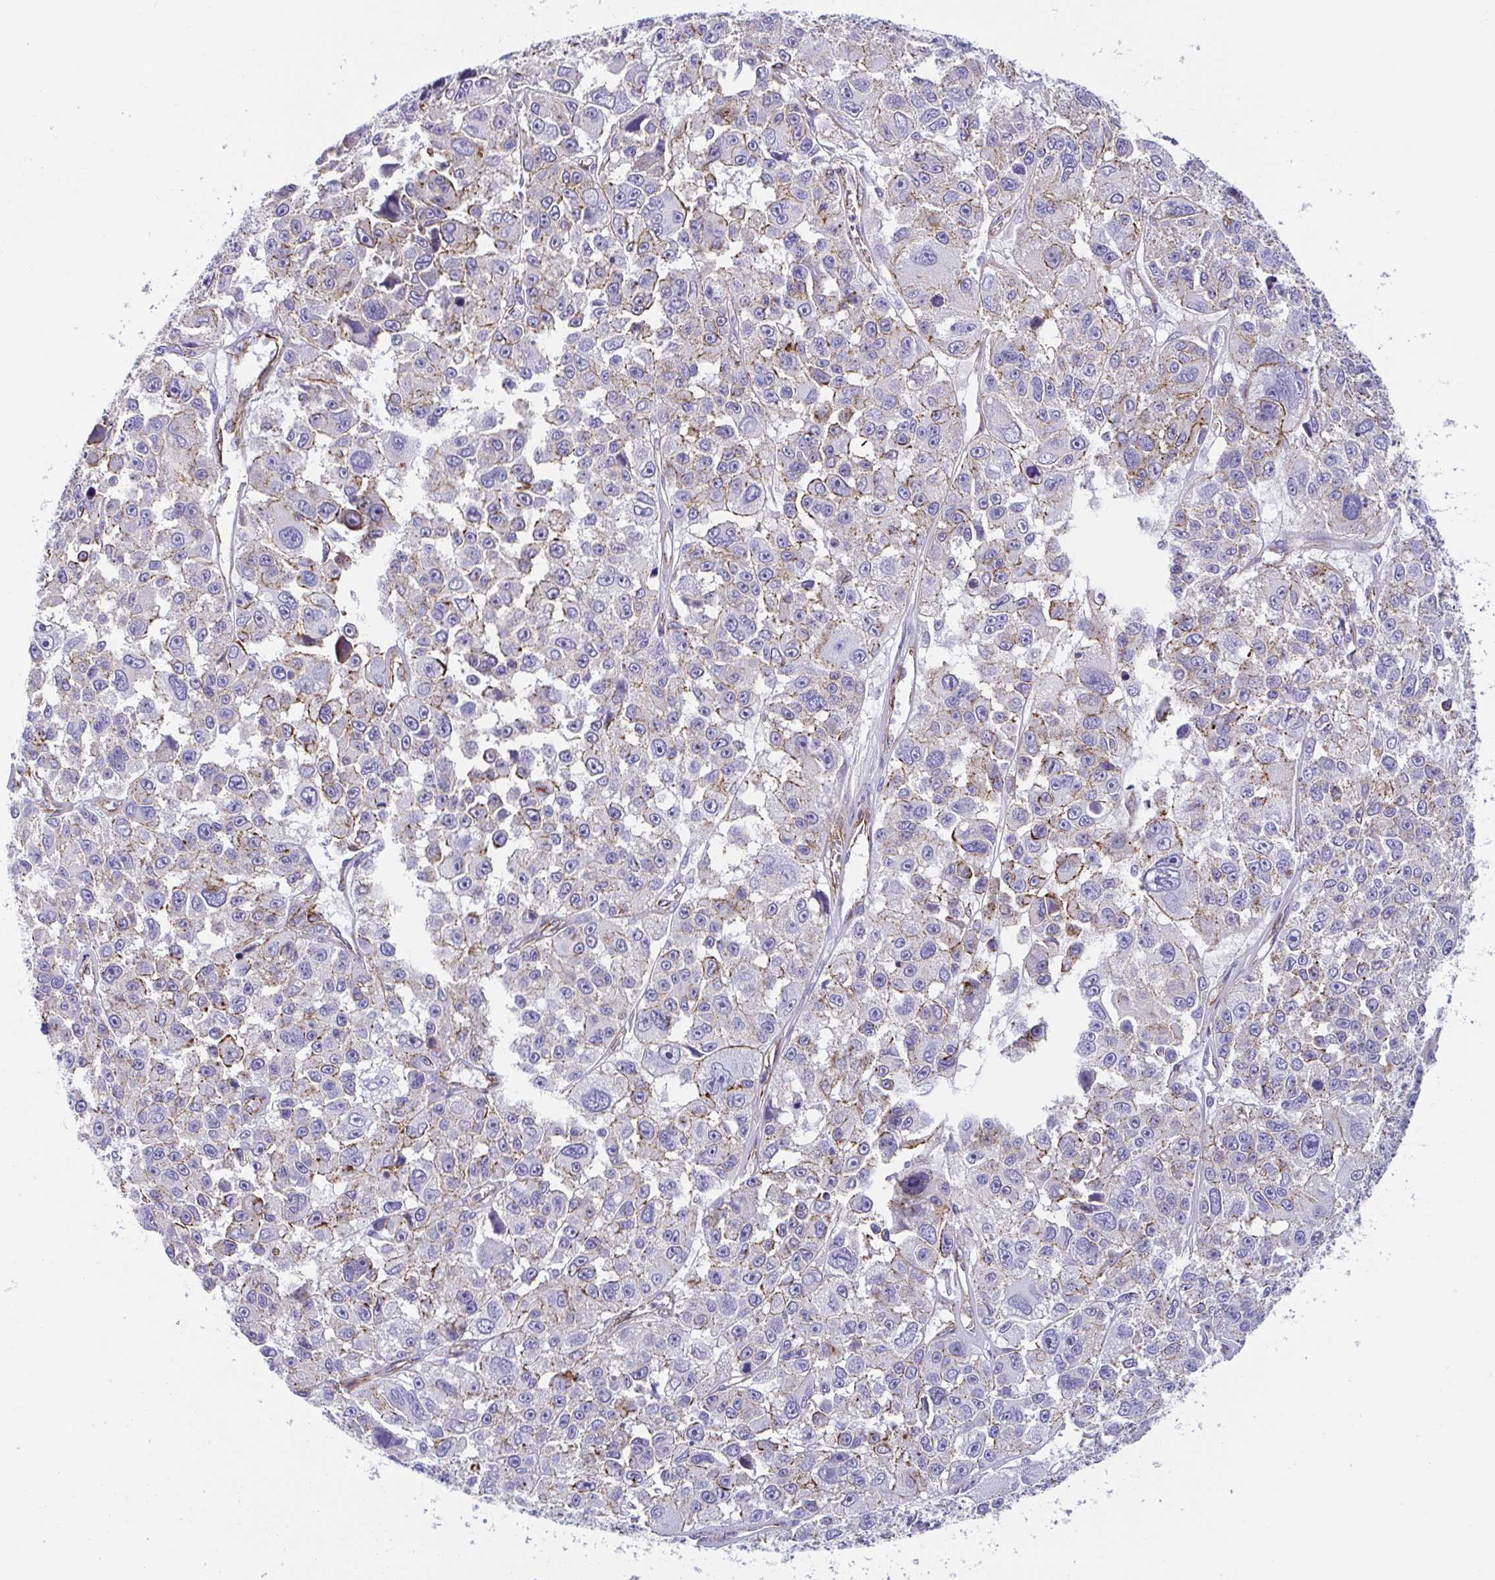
{"staining": {"intensity": "weak", "quantity": "<25%", "location": "cytoplasmic/membranous"}, "tissue": "melanoma", "cell_type": "Tumor cells", "image_type": "cancer", "snomed": [{"axis": "morphology", "description": "Malignant melanoma, NOS"}, {"axis": "topography", "description": "Skin"}], "caption": "There is no significant expression in tumor cells of melanoma.", "gene": "TRAM2", "patient": {"sex": "female", "age": 66}}